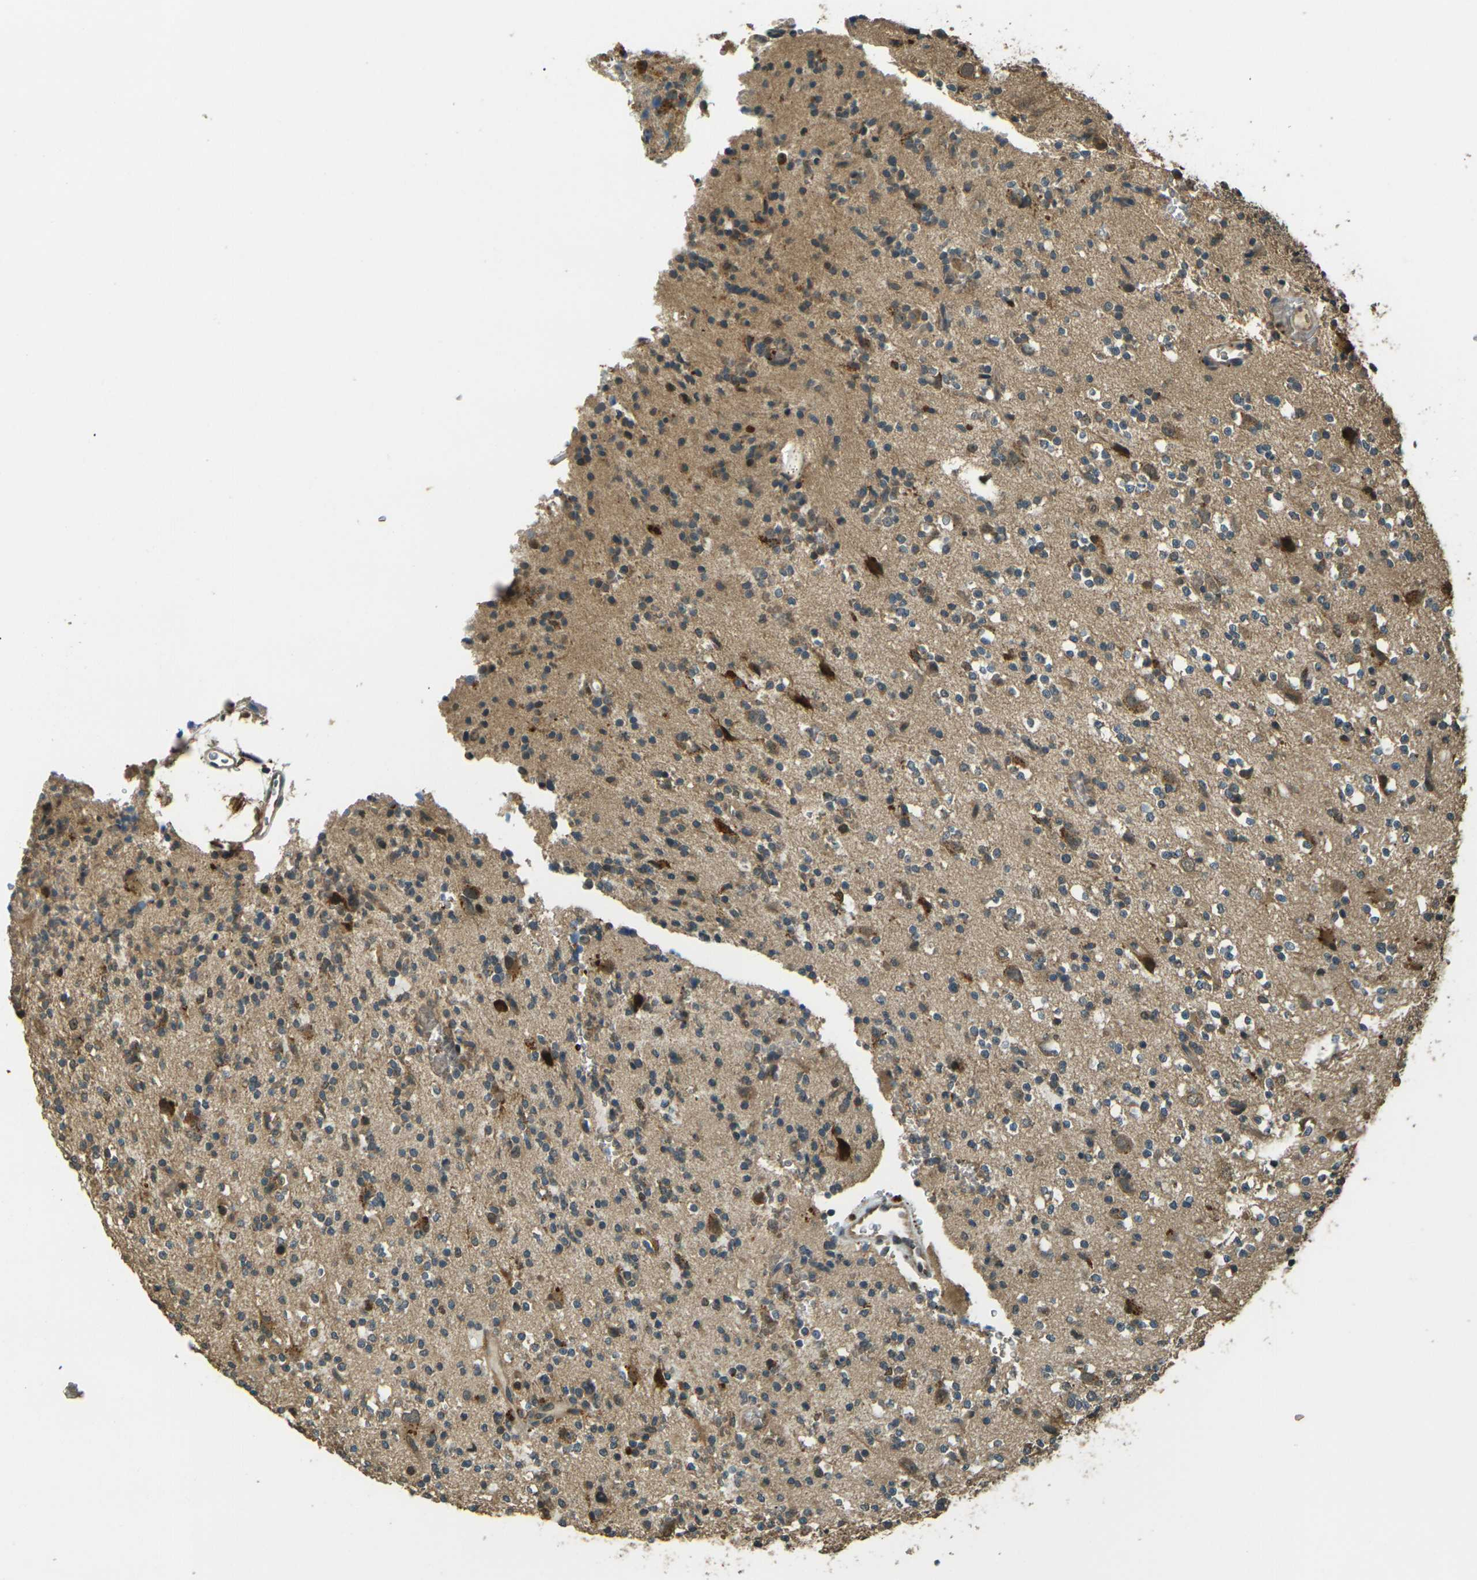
{"staining": {"intensity": "moderate", "quantity": "25%-75%", "location": "cytoplasmic/membranous"}, "tissue": "glioma", "cell_type": "Tumor cells", "image_type": "cancer", "snomed": [{"axis": "morphology", "description": "Glioma, malignant, High grade"}, {"axis": "topography", "description": "Brain"}], "caption": "Protein expression analysis of malignant glioma (high-grade) demonstrates moderate cytoplasmic/membranous positivity in about 25%-75% of tumor cells.", "gene": "TOR1A", "patient": {"sex": "male", "age": 47}}